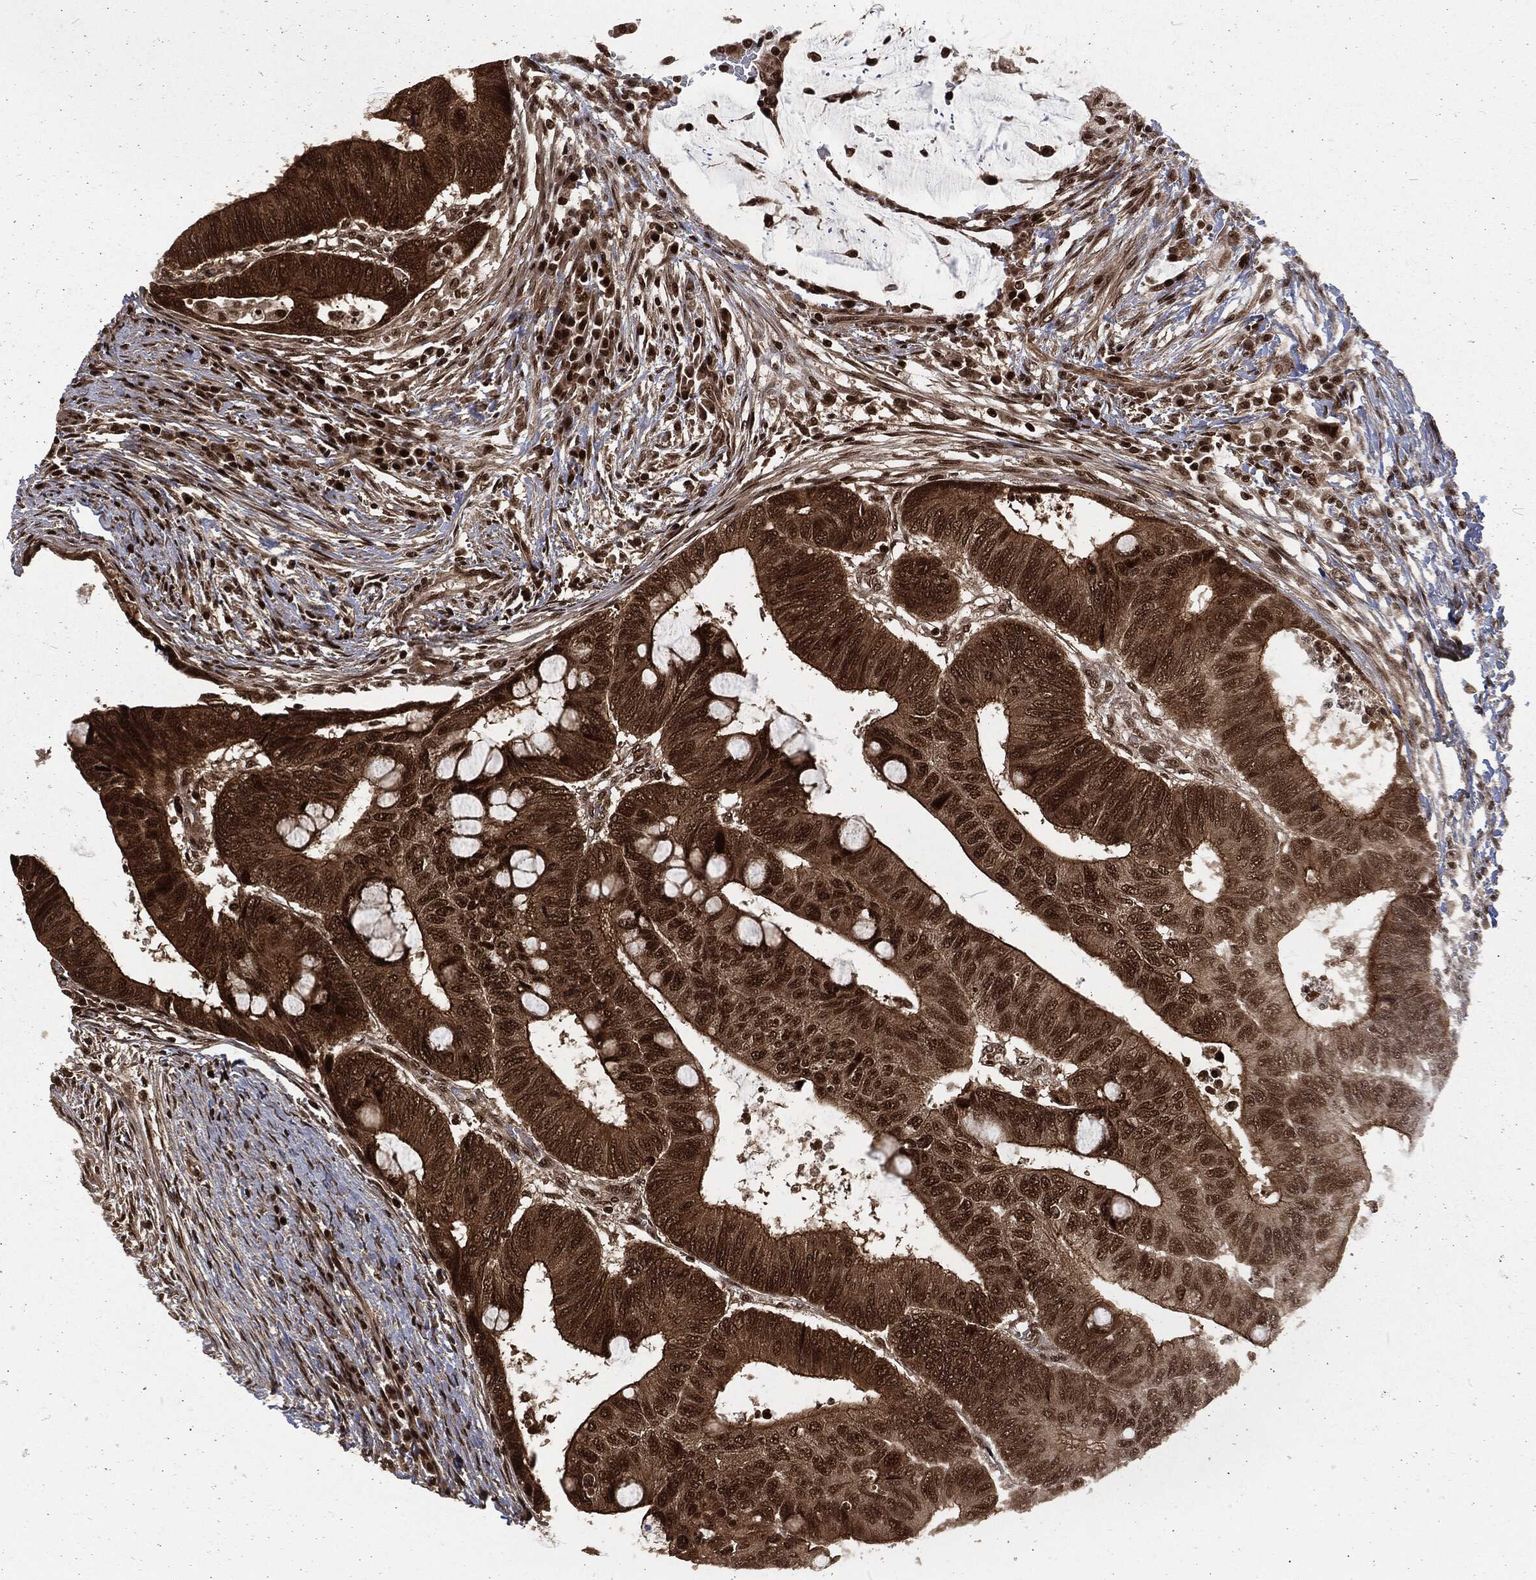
{"staining": {"intensity": "strong", "quantity": "25%-75%", "location": "cytoplasmic/membranous,nuclear"}, "tissue": "colorectal cancer", "cell_type": "Tumor cells", "image_type": "cancer", "snomed": [{"axis": "morphology", "description": "Normal tissue, NOS"}, {"axis": "morphology", "description": "Adenocarcinoma, NOS"}, {"axis": "topography", "description": "Rectum"}, {"axis": "topography", "description": "Peripheral nerve tissue"}], "caption": "Approximately 25%-75% of tumor cells in human adenocarcinoma (colorectal) display strong cytoplasmic/membranous and nuclear protein expression as visualized by brown immunohistochemical staining.", "gene": "NGRN", "patient": {"sex": "male", "age": 92}}